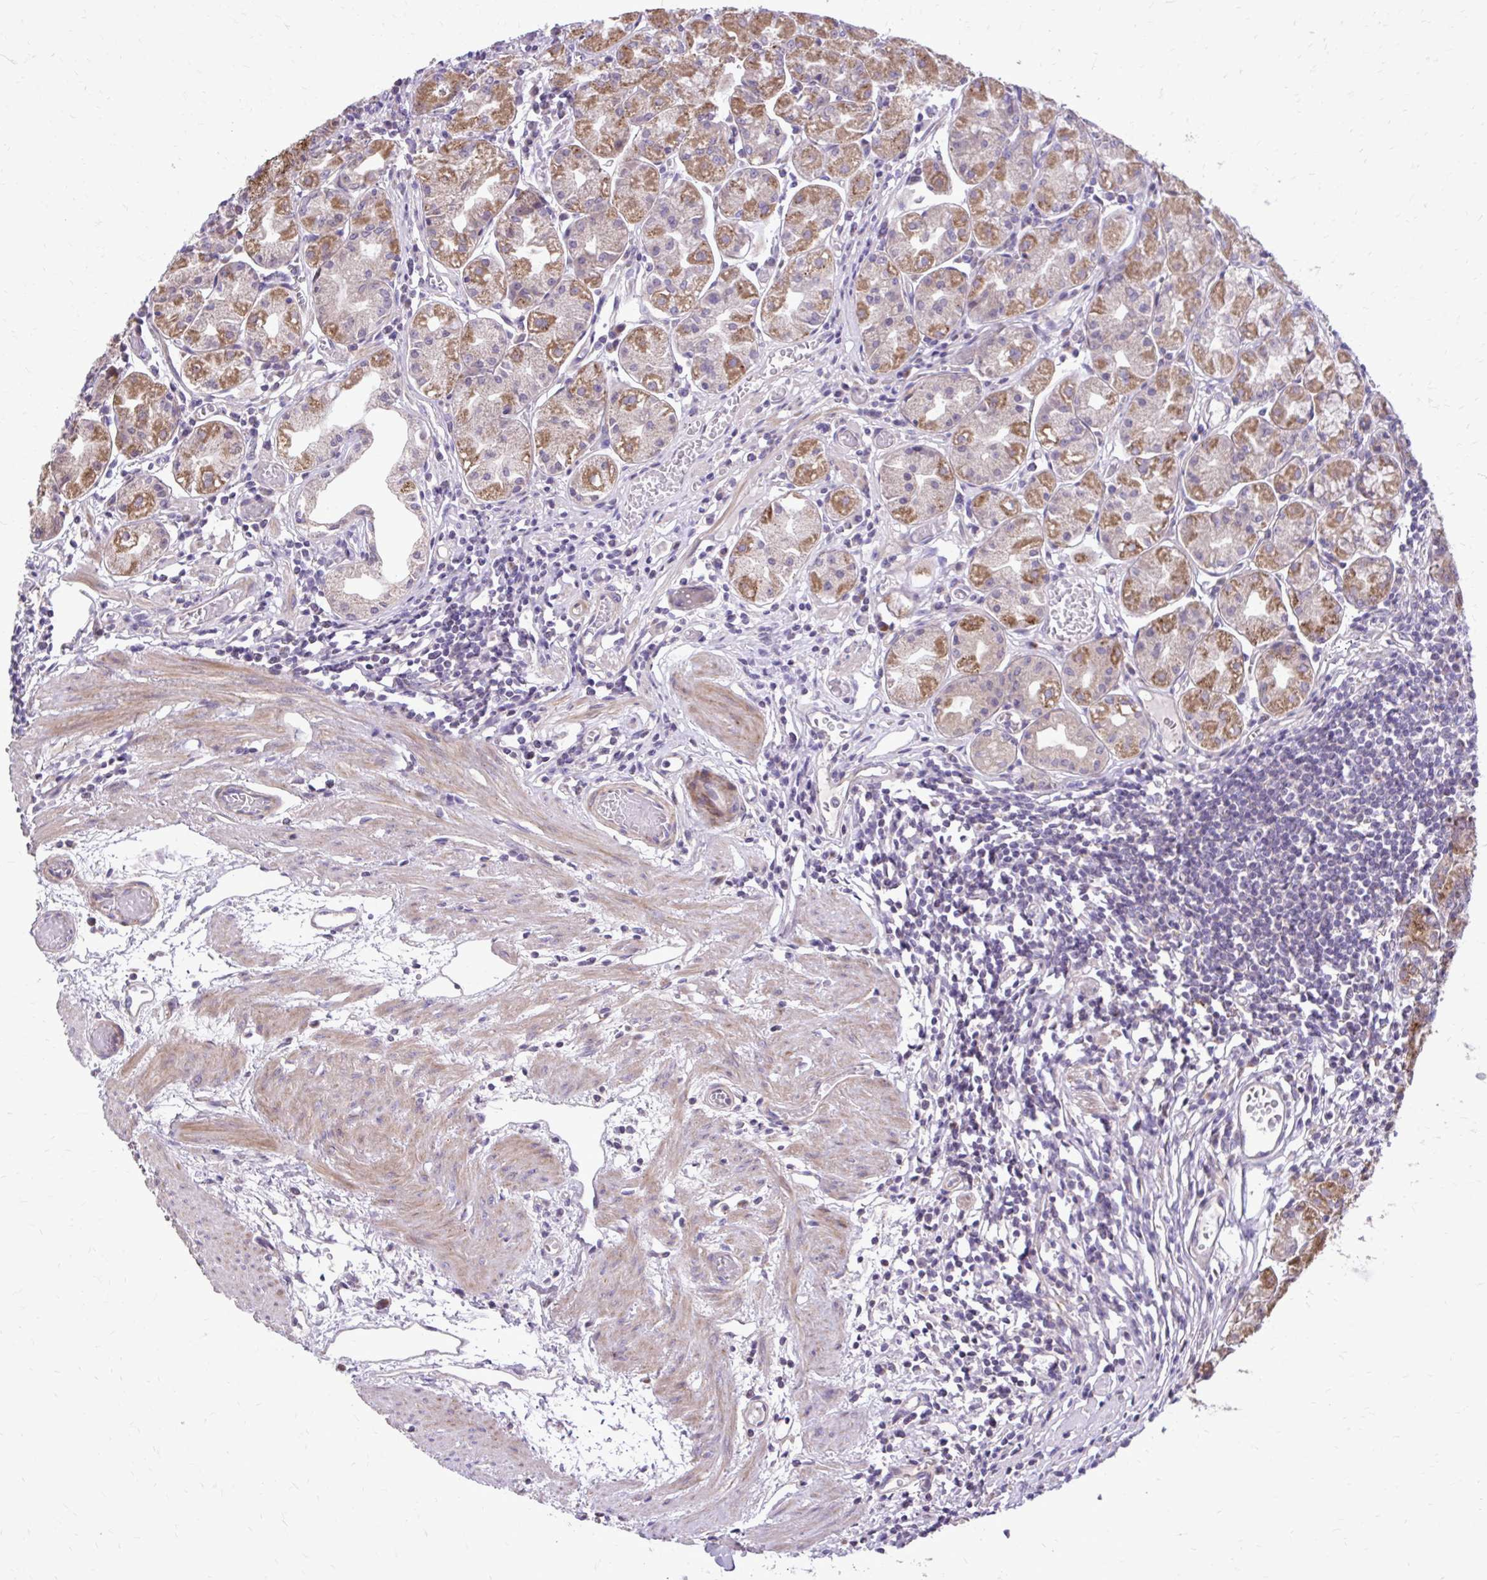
{"staining": {"intensity": "moderate", "quantity": ">75%", "location": "cytoplasmic/membranous"}, "tissue": "stomach", "cell_type": "Glandular cells", "image_type": "normal", "snomed": [{"axis": "morphology", "description": "Normal tissue, NOS"}, {"axis": "topography", "description": "Stomach"}], "caption": "Immunohistochemistry (IHC) histopathology image of normal stomach stained for a protein (brown), which reveals medium levels of moderate cytoplasmic/membranous positivity in about >75% of glandular cells.", "gene": "ABCC3", "patient": {"sex": "male", "age": 55}}